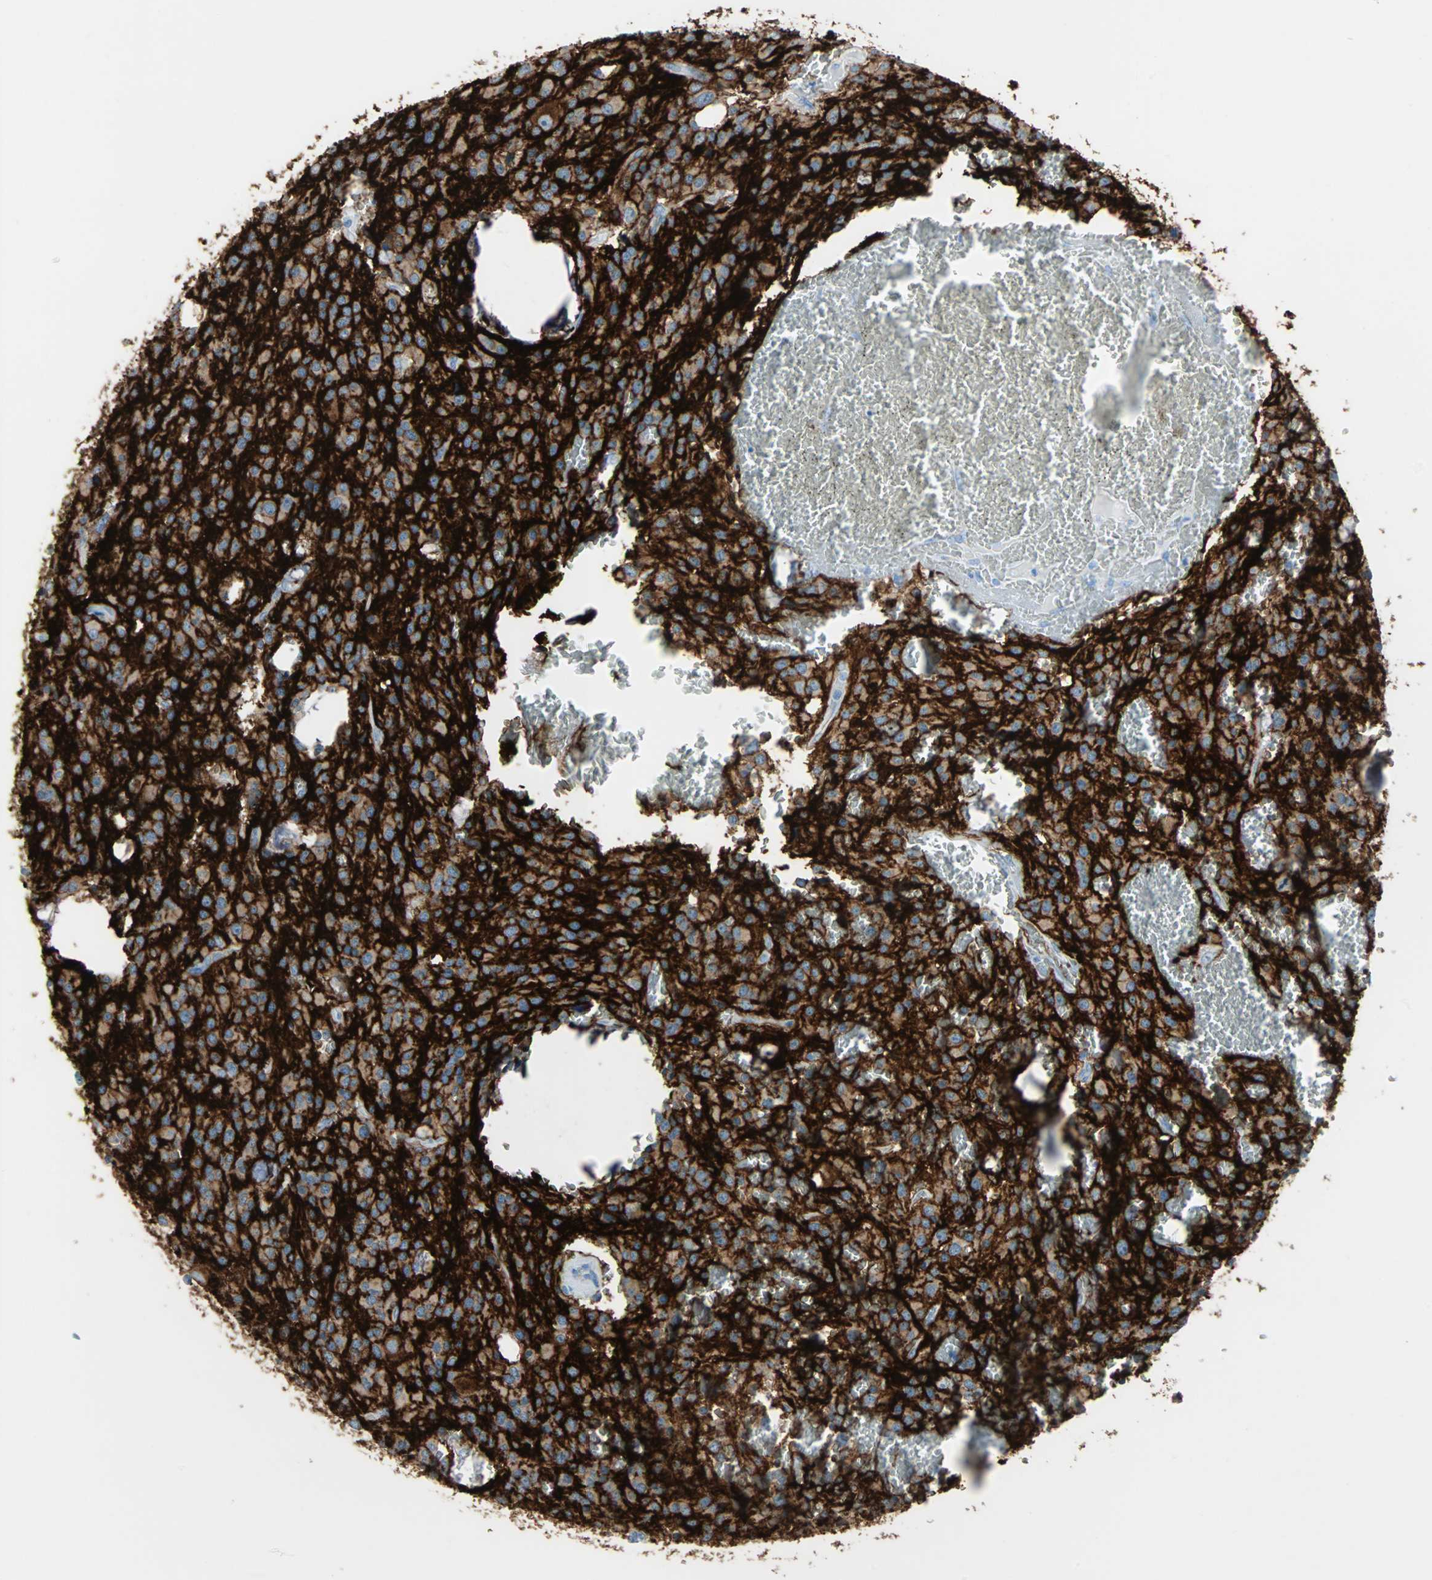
{"staining": {"intensity": "weak", "quantity": ">75%", "location": "cytoplasmic/membranous"}, "tissue": "glioma", "cell_type": "Tumor cells", "image_type": "cancer", "snomed": [{"axis": "morphology", "description": "Glioma, malignant, Low grade"}, {"axis": "topography", "description": "Brain"}], "caption": "This is an image of immunohistochemistry staining of glioma, which shows weak expression in the cytoplasmic/membranous of tumor cells.", "gene": "STX1A", "patient": {"sex": "male", "age": 58}}